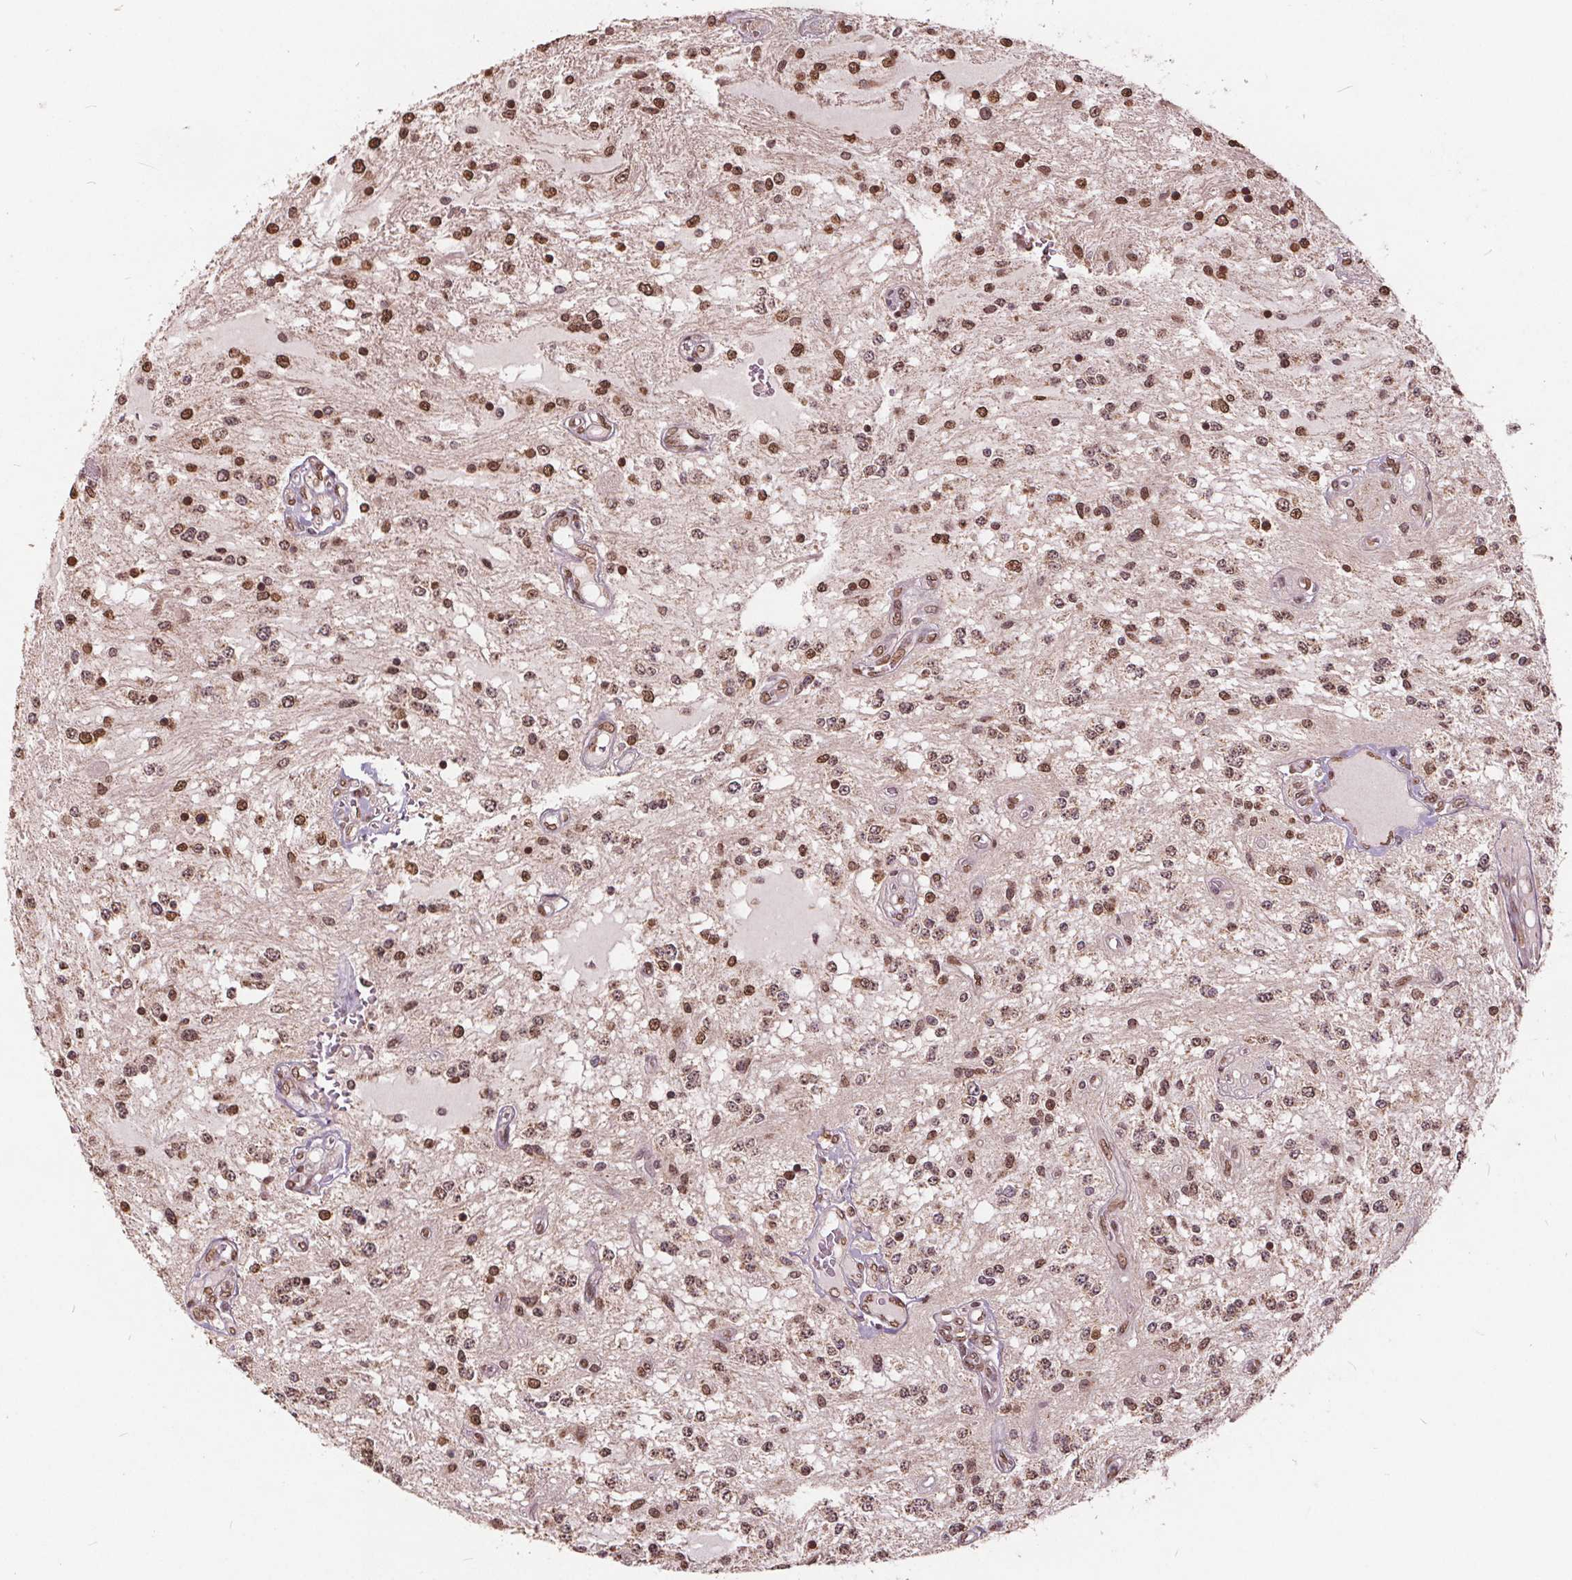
{"staining": {"intensity": "moderate", "quantity": ">75%", "location": "nuclear"}, "tissue": "glioma", "cell_type": "Tumor cells", "image_type": "cancer", "snomed": [{"axis": "morphology", "description": "Glioma, malignant, Low grade"}, {"axis": "topography", "description": "Cerebellum"}], "caption": "A photomicrograph of human low-grade glioma (malignant) stained for a protein demonstrates moderate nuclear brown staining in tumor cells. (DAB IHC, brown staining for protein, blue staining for nuclei).", "gene": "HIF1AN", "patient": {"sex": "female", "age": 14}}